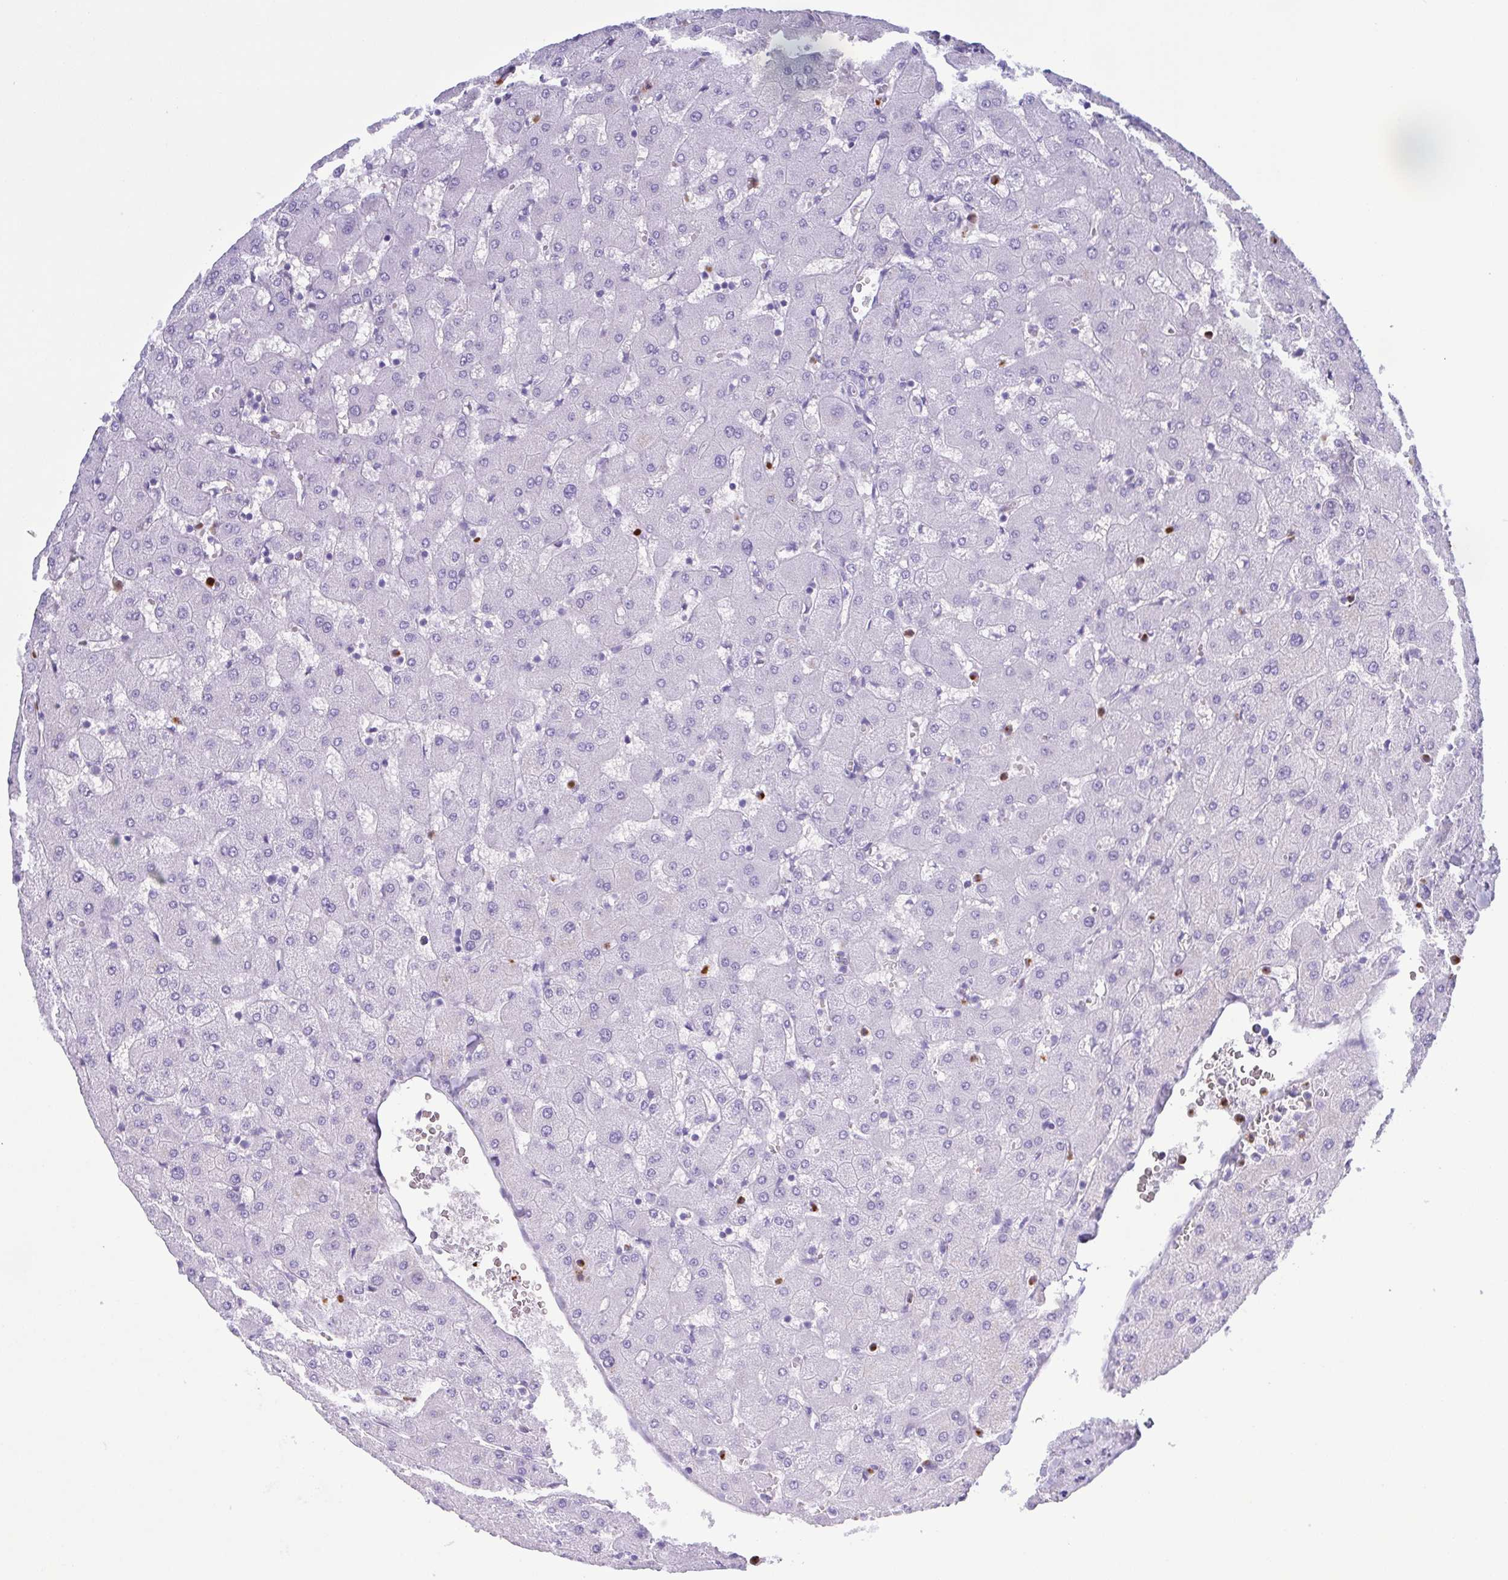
{"staining": {"intensity": "negative", "quantity": "none", "location": "none"}, "tissue": "liver", "cell_type": "Cholangiocytes", "image_type": "normal", "snomed": [{"axis": "morphology", "description": "Normal tissue, NOS"}, {"axis": "topography", "description": "Liver"}], "caption": "Unremarkable liver was stained to show a protein in brown. There is no significant positivity in cholangiocytes.", "gene": "LTF", "patient": {"sex": "female", "age": 63}}